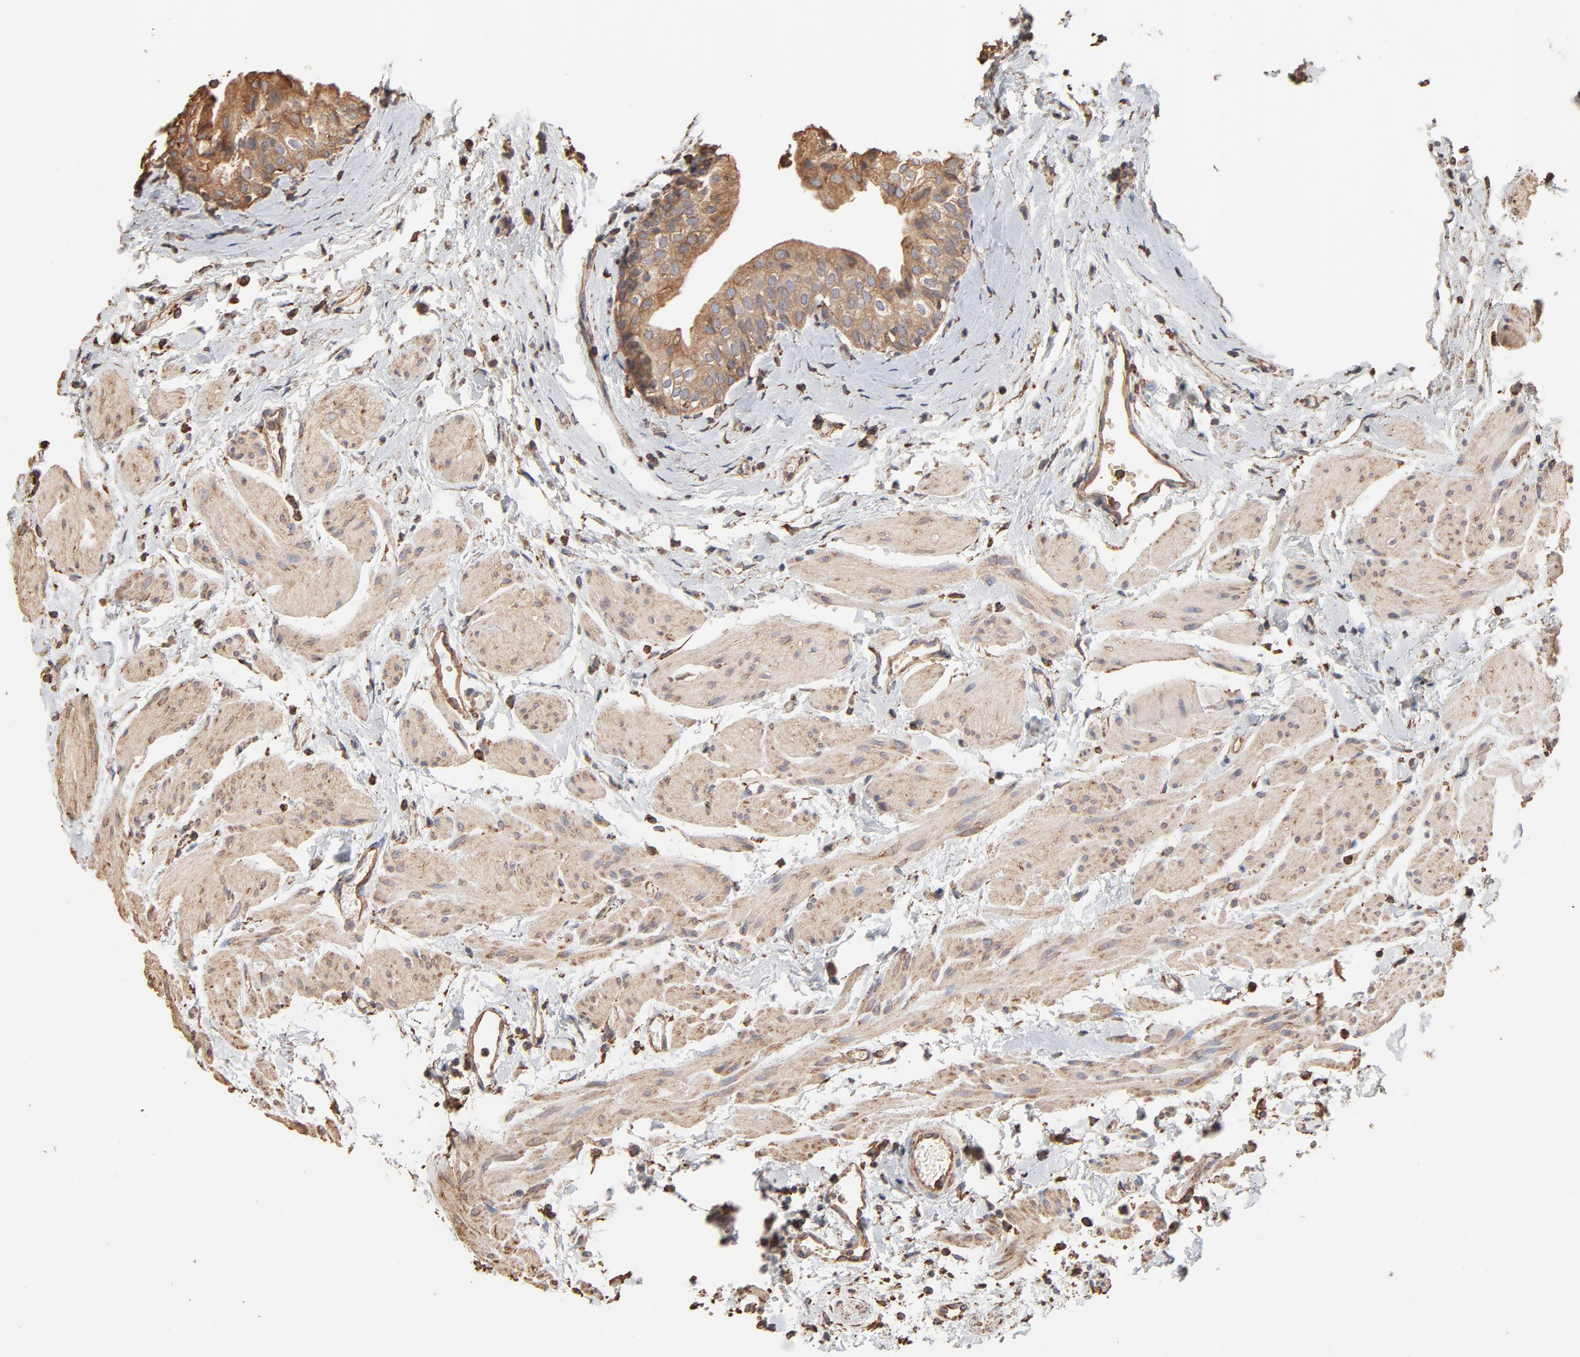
{"staining": {"intensity": "weak", "quantity": "25%-75%", "location": "cytoplasmic/membranous"}, "tissue": "urinary bladder", "cell_type": "Urothelial cells", "image_type": "normal", "snomed": [{"axis": "morphology", "description": "Normal tissue, NOS"}, {"axis": "topography", "description": "Urinary bladder"}], "caption": "A high-resolution image shows immunohistochemistry staining of unremarkable urinary bladder, which displays weak cytoplasmic/membranous staining in about 25%-75% of urothelial cells.", "gene": "PDIA3", "patient": {"sex": "male", "age": 59}}